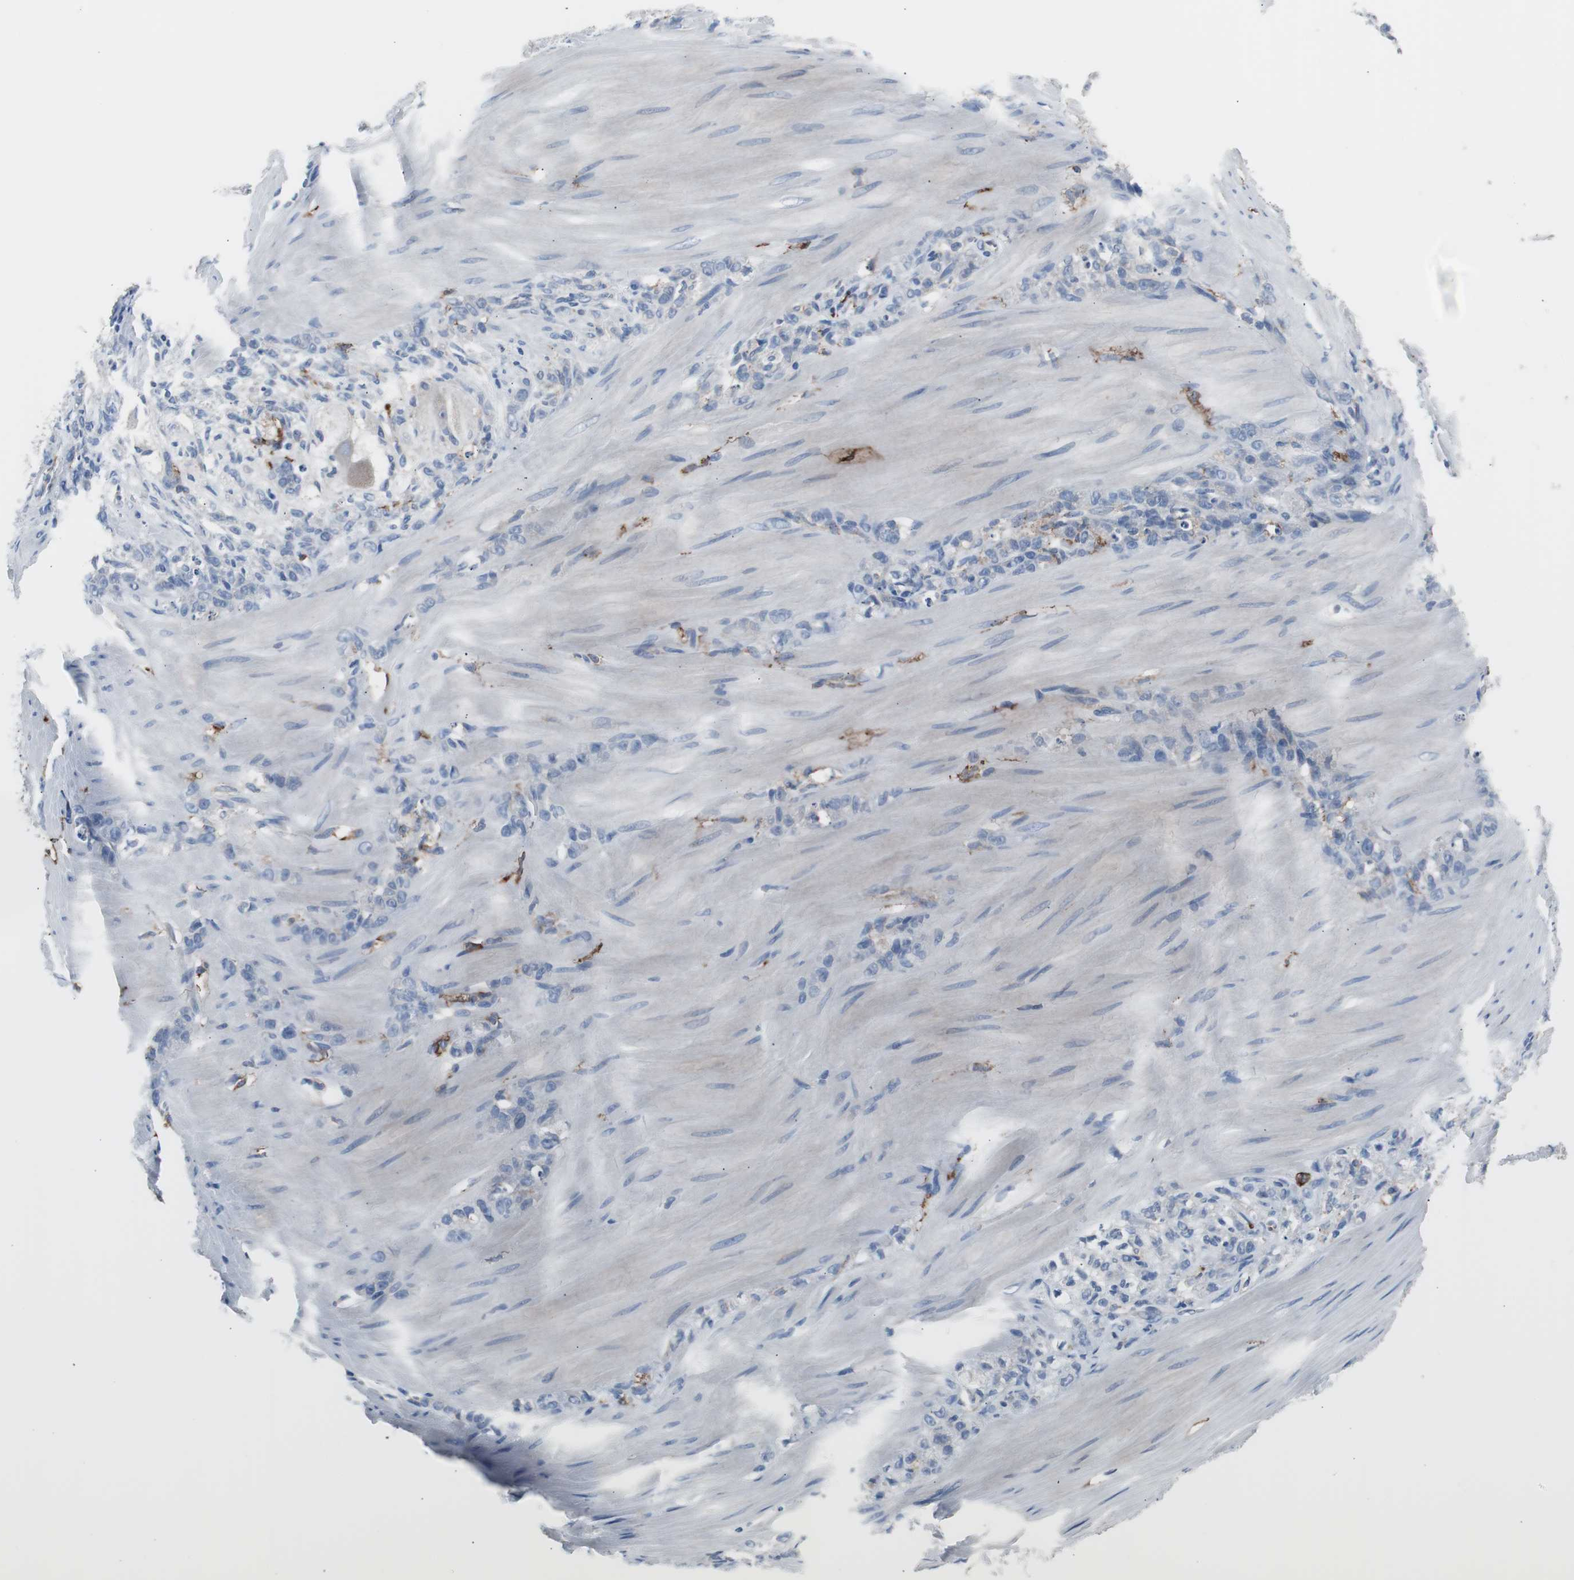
{"staining": {"intensity": "negative", "quantity": "none", "location": "none"}, "tissue": "stomach cancer", "cell_type": "Tumor cells", "image_type": "cancer", "snomed": [{"axis": "morphology", "description": "Adenocarcinoma, NOS"}, {"axis": "topography", "description": "Stomach"}], "caption": "Stomach cancer (adenocarcinoma) was stained to show a protein in brown. There is no significant staining in tumor cells.", "gene": "FCGR2B", "patient": {"sex": "male", "age": 82}}